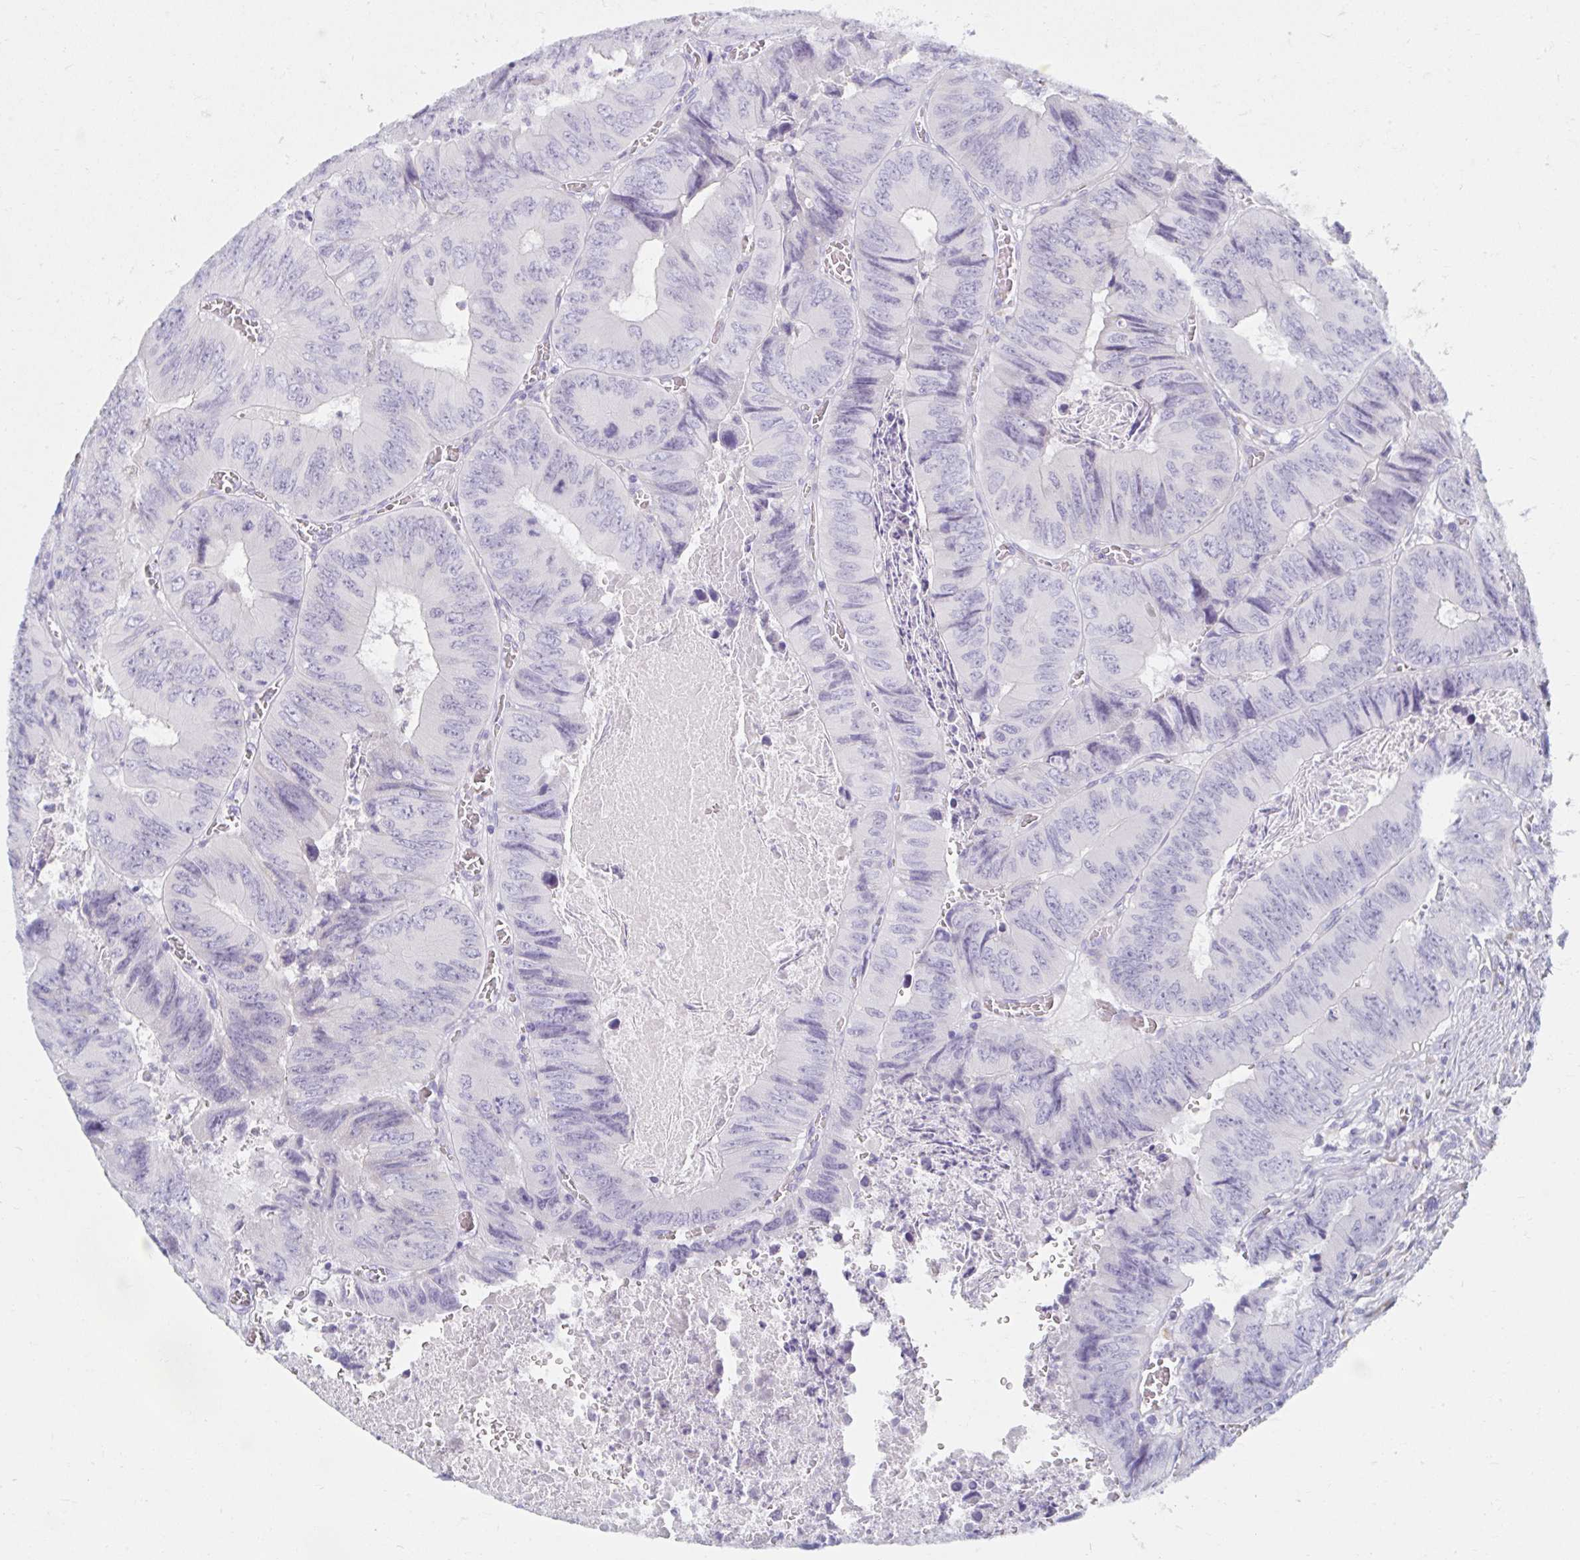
{"staining": {"intensity": "negative", "quantity": "none", "location": "none"}, "tissue": "colorectal cancer", "cell_type": "Tumor cells", "image_type": "cancer", "snomed": [{"axis": "morphology", "description": "Adenocarcinoma, NOS"}, {"axis": "topography", "description": "Colon"}], "caption": "DAB immunohistochemical staining of human colorectal cancer demonstrates no significant expression in tumor cells.", "gene": "MYLK2", "patient": {"sex": "female", "age": 84}}